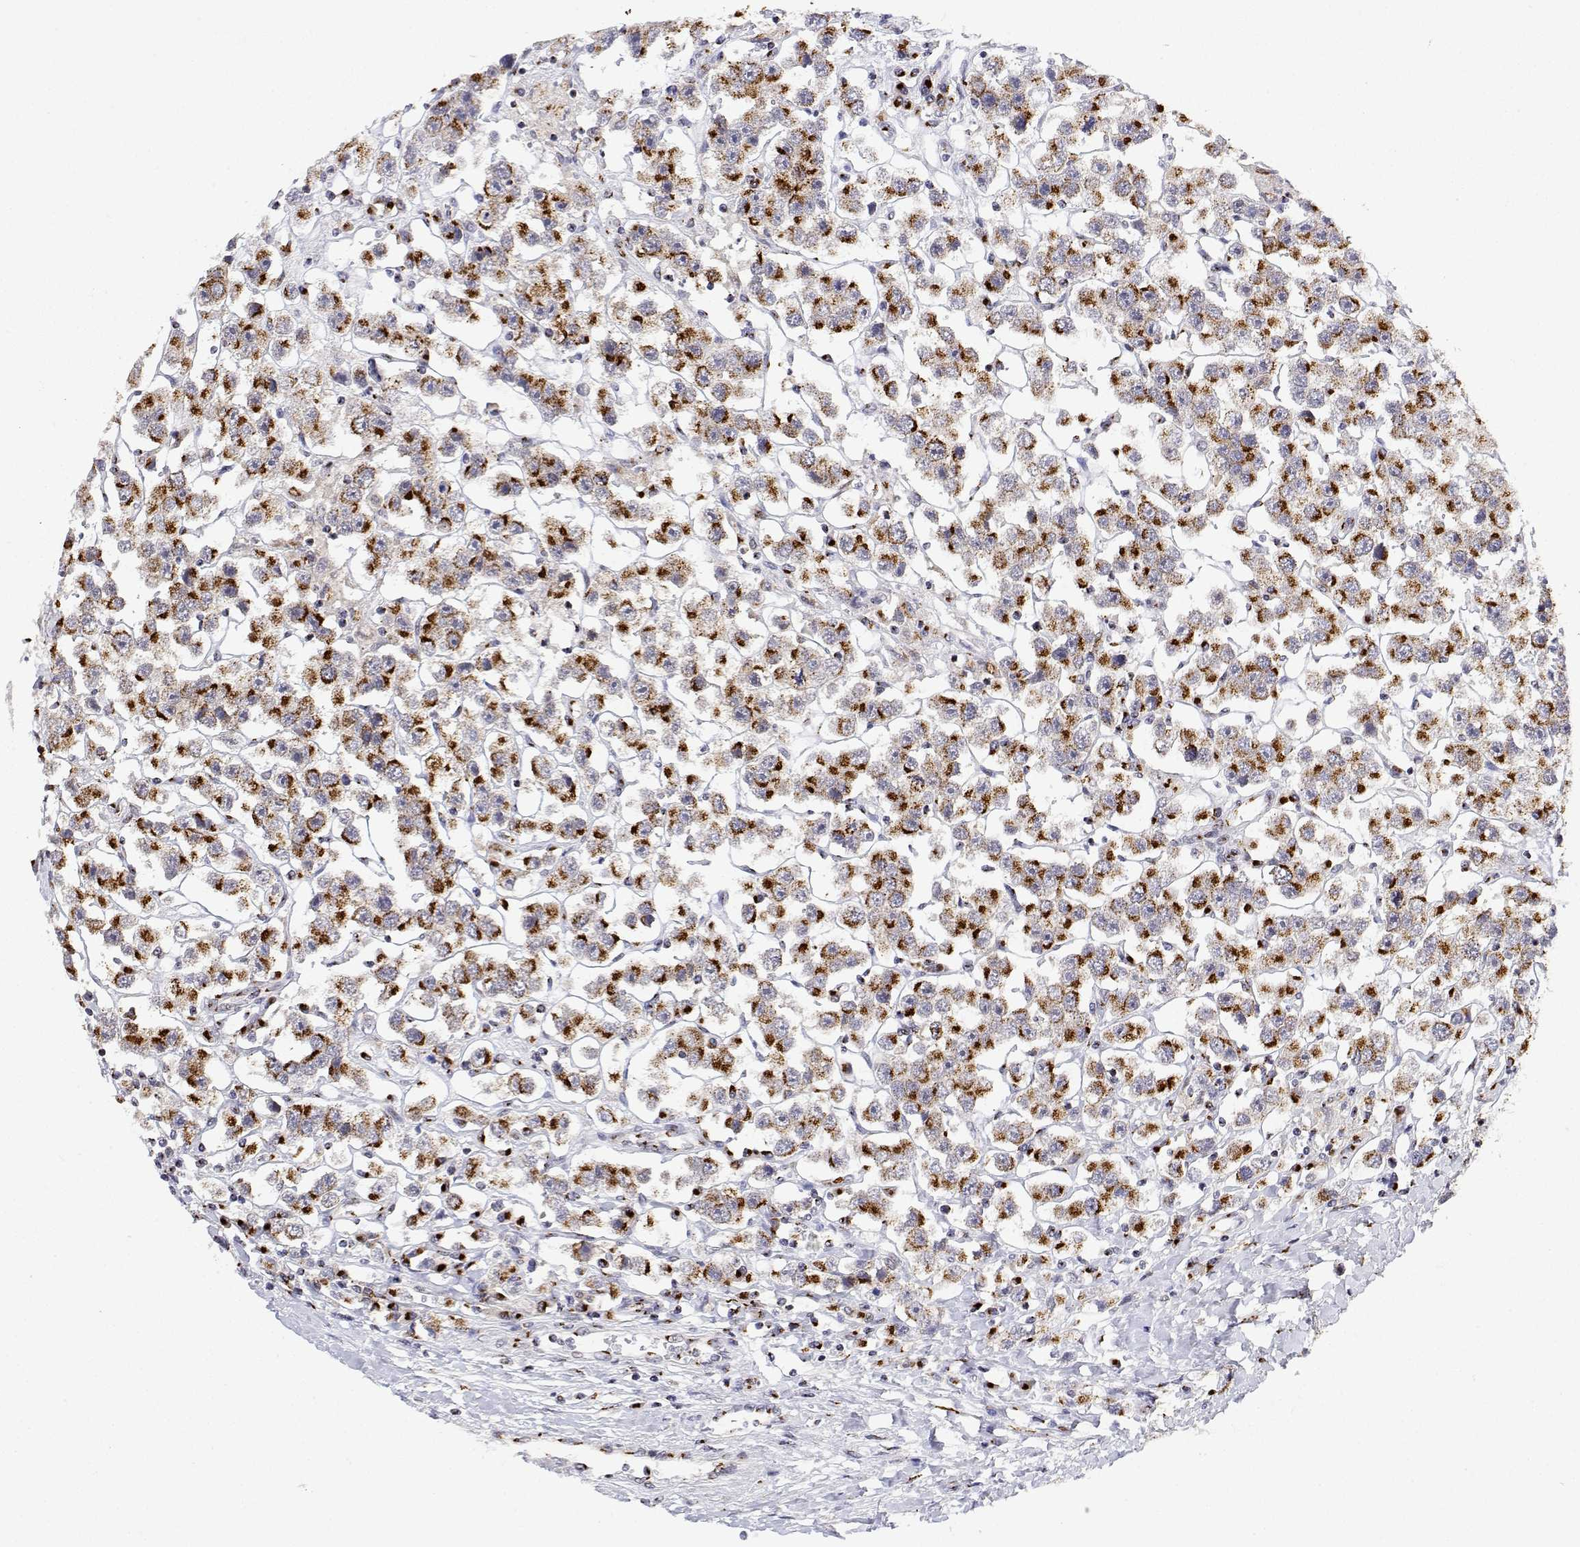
{"staining": {"intensity": "strong", "quantity": ">75%", "location": "cytoplasmic/membranous"}, "tissue": "testis cancer", "cell_type": "Tumor cells", "image_type": "cancer", "snomed": [{"axis": "morphology", "description": "Seminoma, NOS"}, {"axis": "topography", "description": "Testis"}], "caption": "Immunohistochemical staining of human testis cancer reveals strong cytoplasmic/membranous protein positivity in about >75% of tumor cells.", "gene": "YIPF3", "patient": {"sex": "male", "age": 45}}